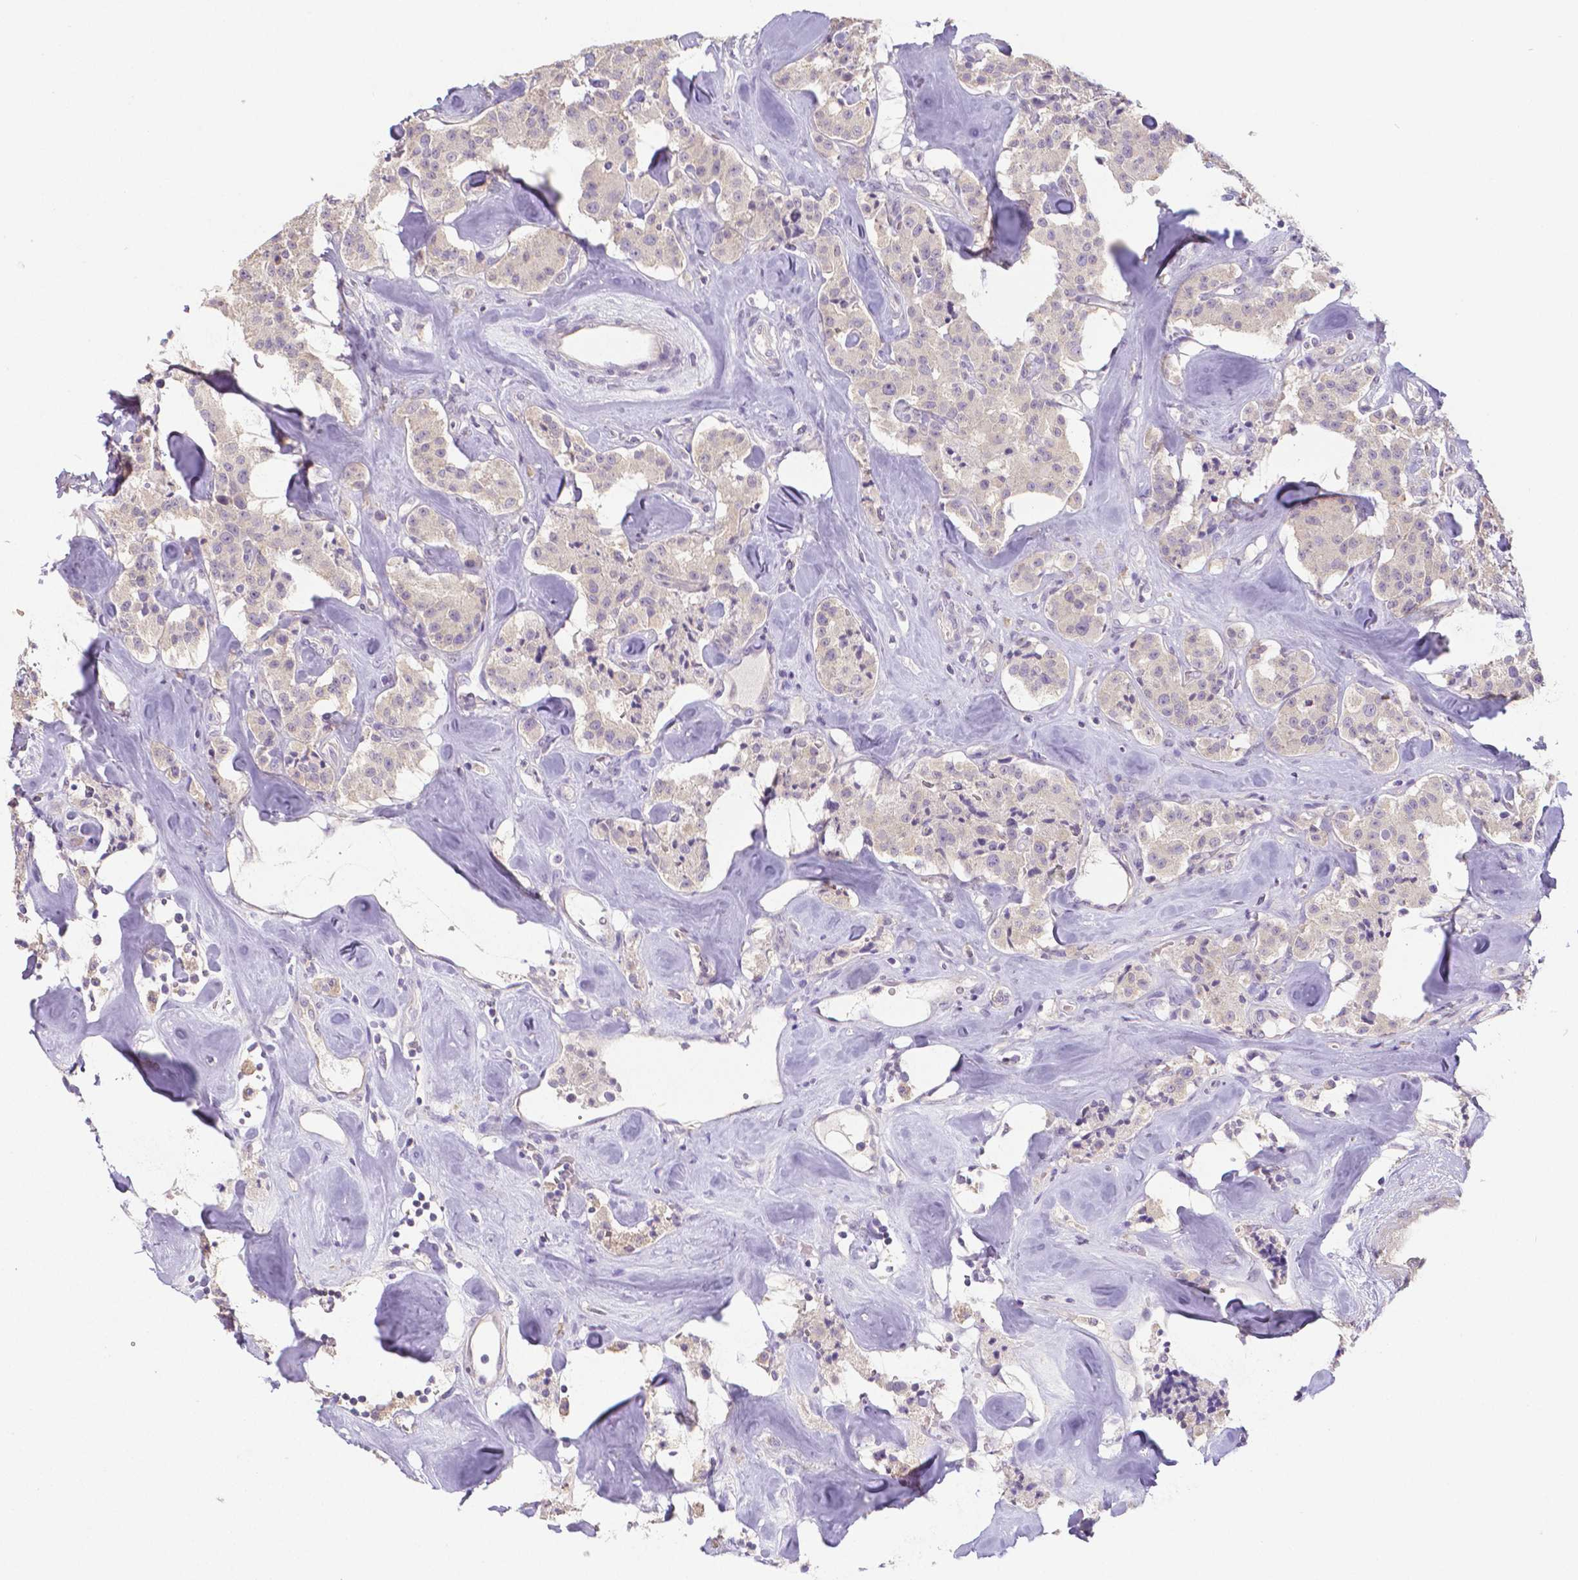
{"staining": {"intensity": "negative", "quantity": "none", "location": "none"}, "tissue": "carcinoid", "cell_type": "Tumor cells", "image_type": "cancer", "snomed": [{"axis": "morphology", "description": "Carcinoid, malignant, NOS"}, {"axis": "topography", "description": "Pancreas"}], "caption": "This is an immunohistochemistry (IHC) photomicrograph of human malignant carcinoid. There is no expression in tumor cells.", "gene": "CRMP1", "patient": {"sex": "male", "age": 41}}